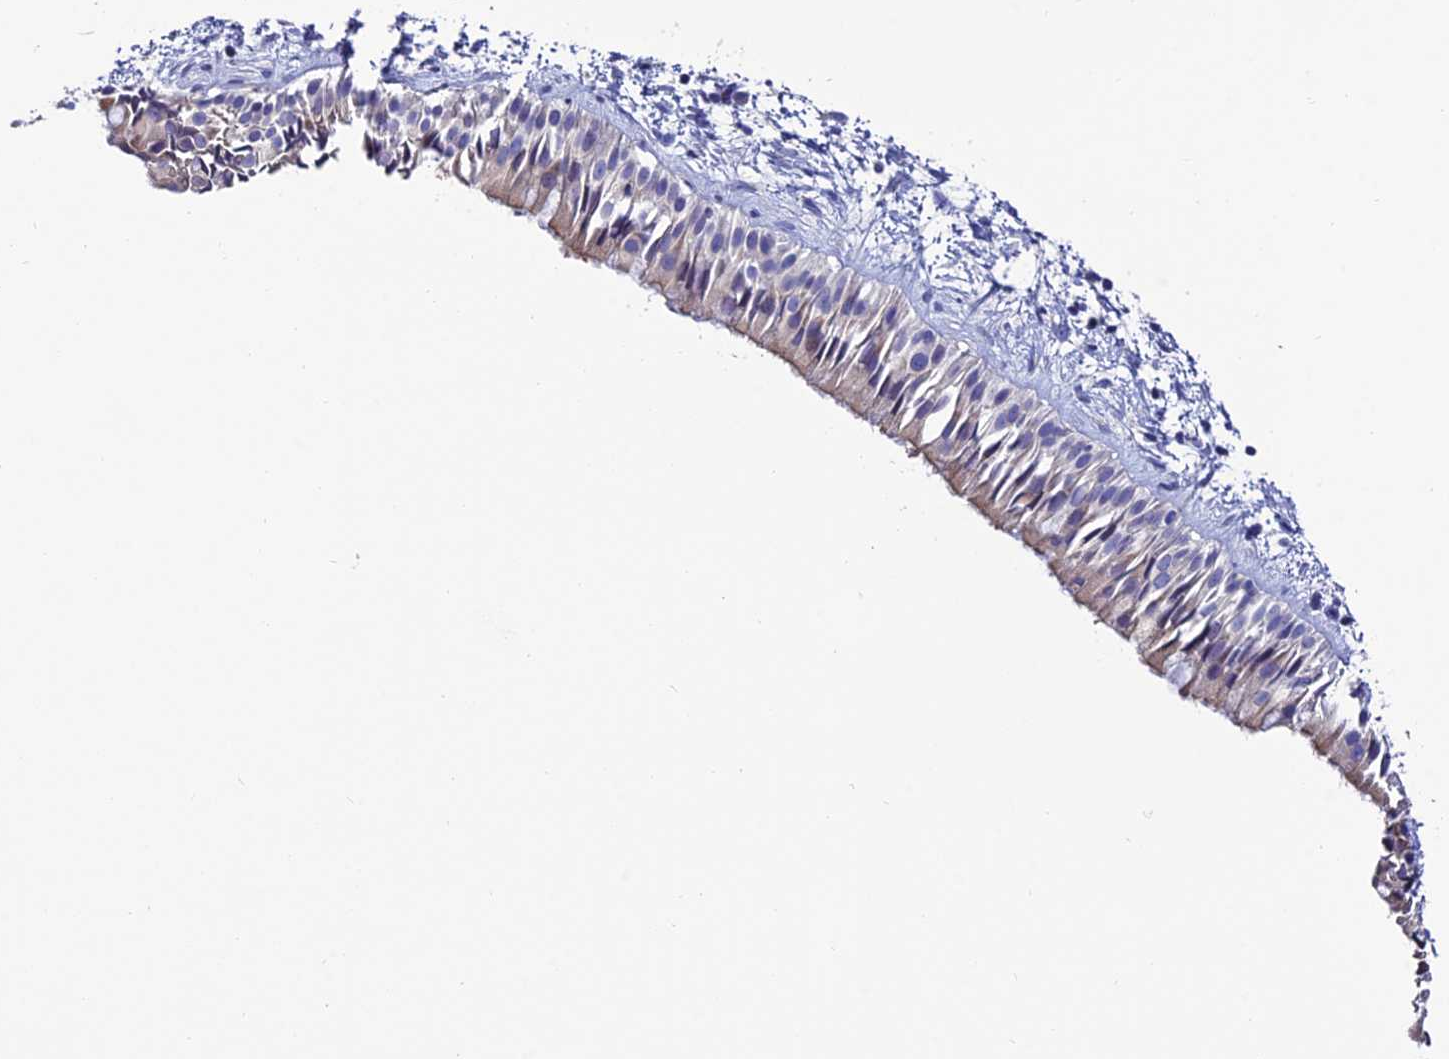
{"staining": {"intensity": "negative", "quantity": "none", "location": "none"}, "tissue": "nasopharynx", "cell_type": "Respiratory epithelial cells", "image_type": "normal", "snomed": [{"axis": "morphology", "description": "Normal tissue, NOS"}, {"axis": "topography", "description": "Nasopharynx"}], "caption": "Immunohistochemistry (IHC) micrograph of benign nasopharynx: human nasopharynx stained with DAB reveals no significant protein positivity in respiratory epithelial cells.", "gene": "FAM178B", "patient": {"sex": "male", "age": 22}}